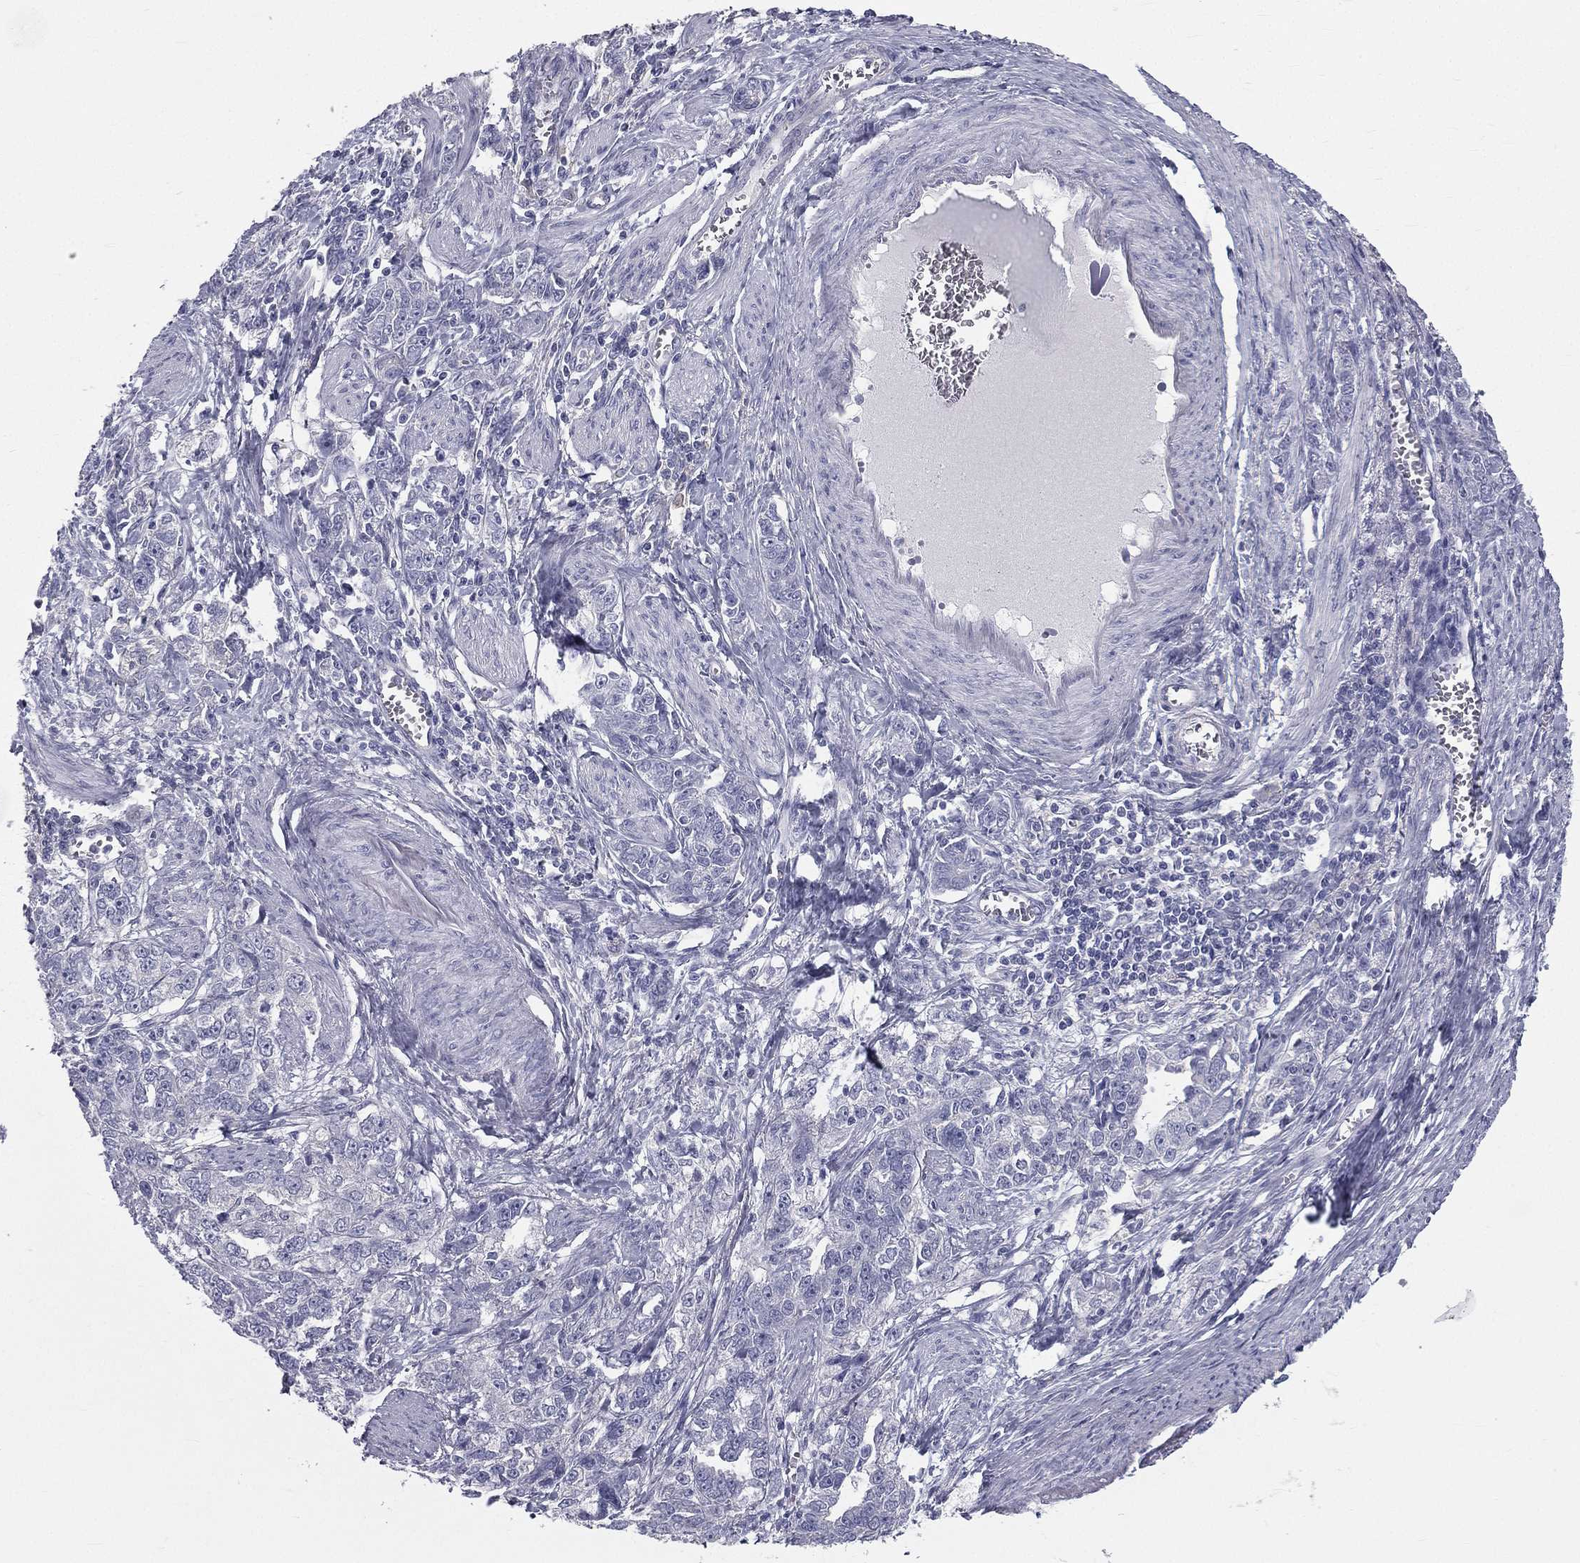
{"staining": {"intensity": "negative", "quantity": "none", "location": "none"}, "tissue": "ovarian cancer", "cell_type": "Tumor cells", "image_type": "cancer", "snomed": [{"axis": "morphology", "description": "Cystadenocarcinoma, serous, NOS"}, {"axis": "topography", "description": "Ovary"}], "caption": "This image is of ovarian cancer (serous cystadenocarcinoma) stained with immunohistochemistry (IHC) to label a protein in brown with the nuclei are counter-stained blue. There is no expression in tumor cells.", "gene": "MUC13", "patient": {"sex": "female", "age": 51}}